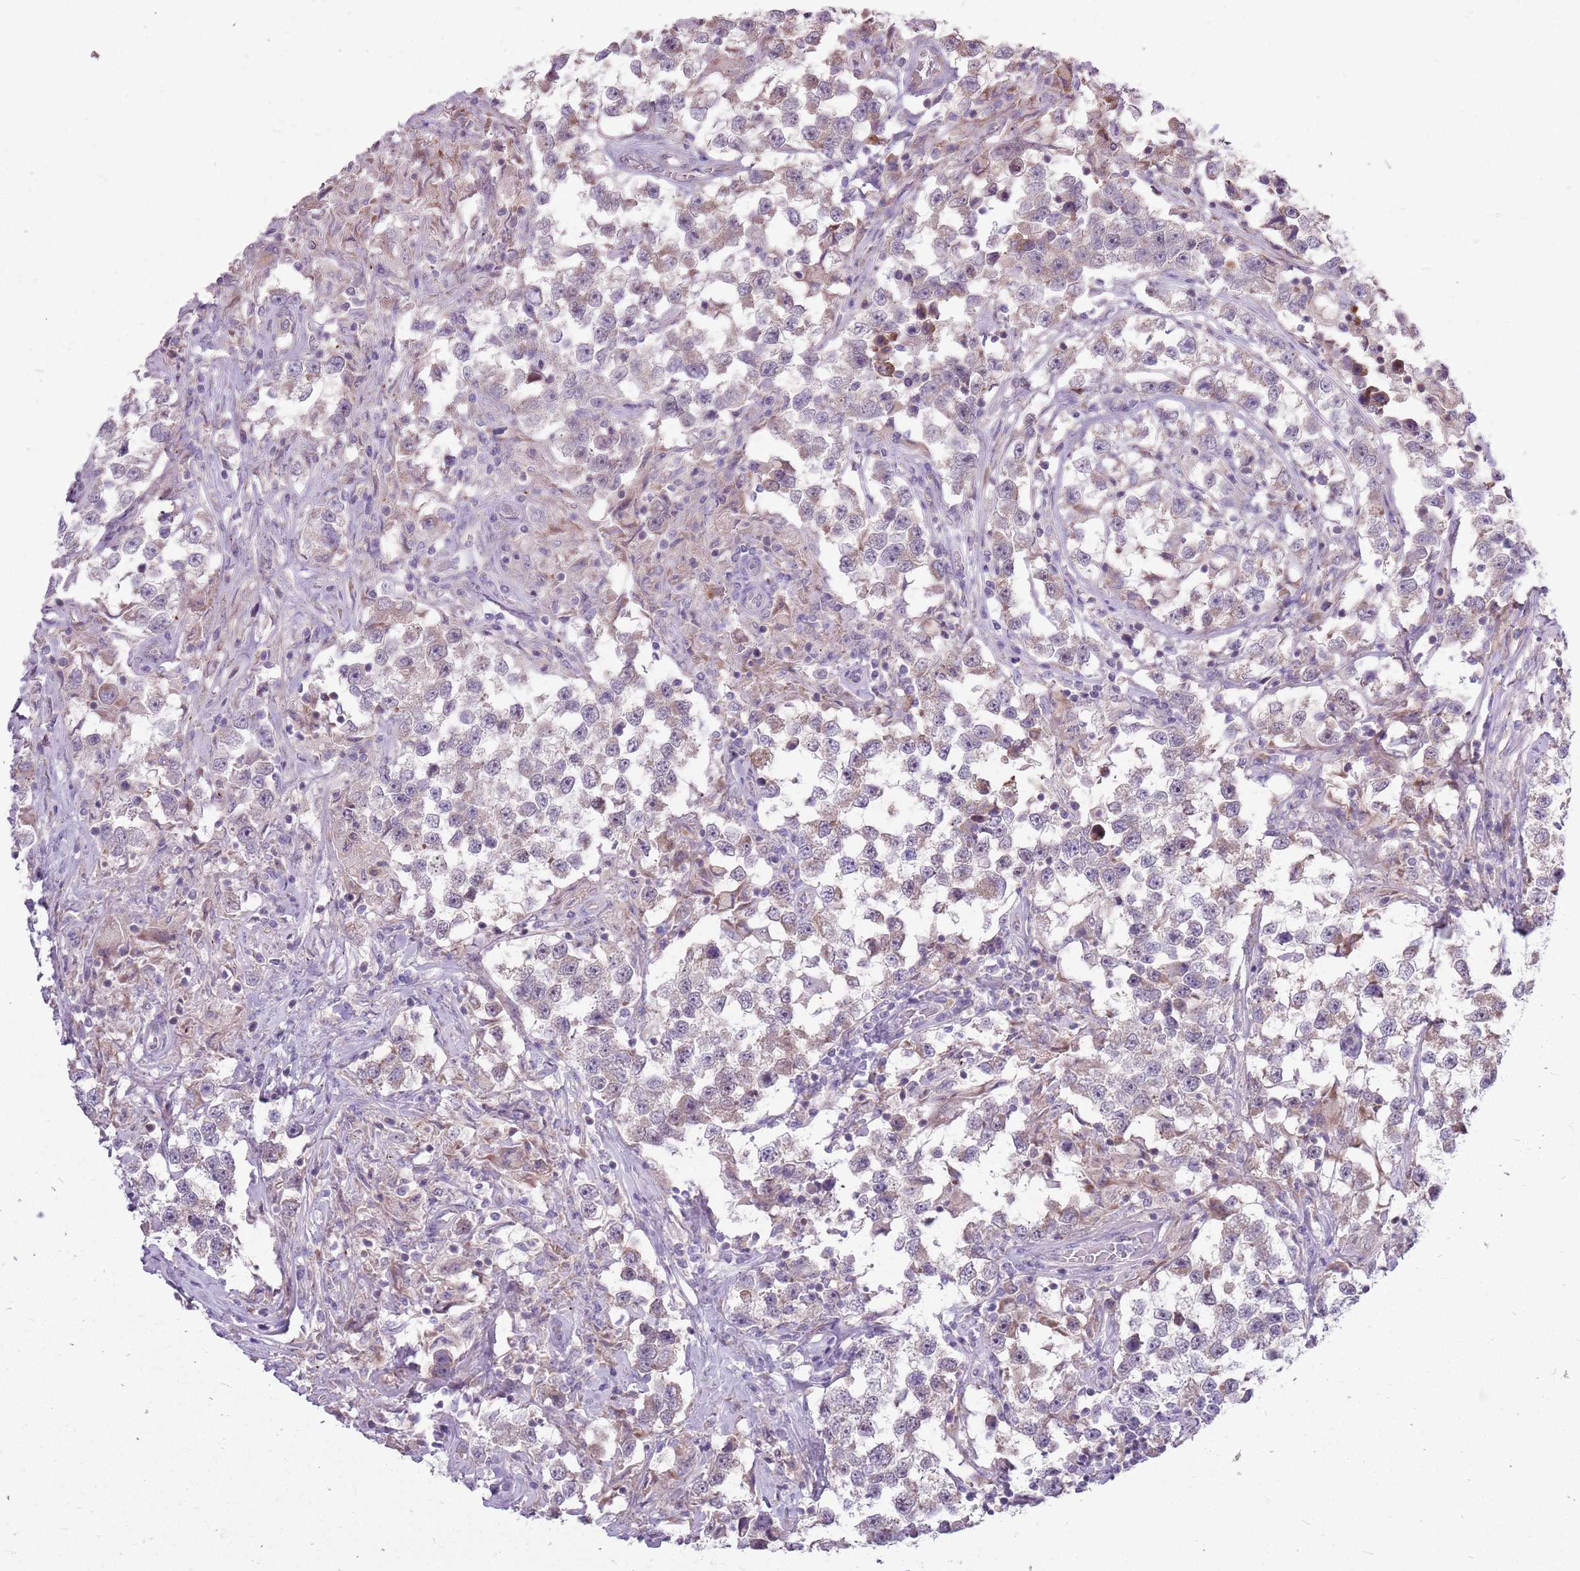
{"staining": {"intensity": "weak", "quantity": "<25%", "location": "cytoplasmic/membranous,nuclear"}, "tissue": "testis cancer", "cell_type": "Tumor cells", "image_type": "cancer", "snomed": [{"axis": "morphology", "description": "Seminoma, NOS"}, {"axis": "topography", "description": "Testis"}], "caption": "This image is of testis cancer stained with immunohistochemistry (IHC) to label a protein in brown with the nuclei are counter-stained blue. There is no expression in tumor cells. (Brightfield microscopy of DAB (3,3'-diaminobenzidine) immunohistochemistry (IHC) at high magnification).", "gene": "PPP1R27", "patient": {"sex": "male", "age": 46}}